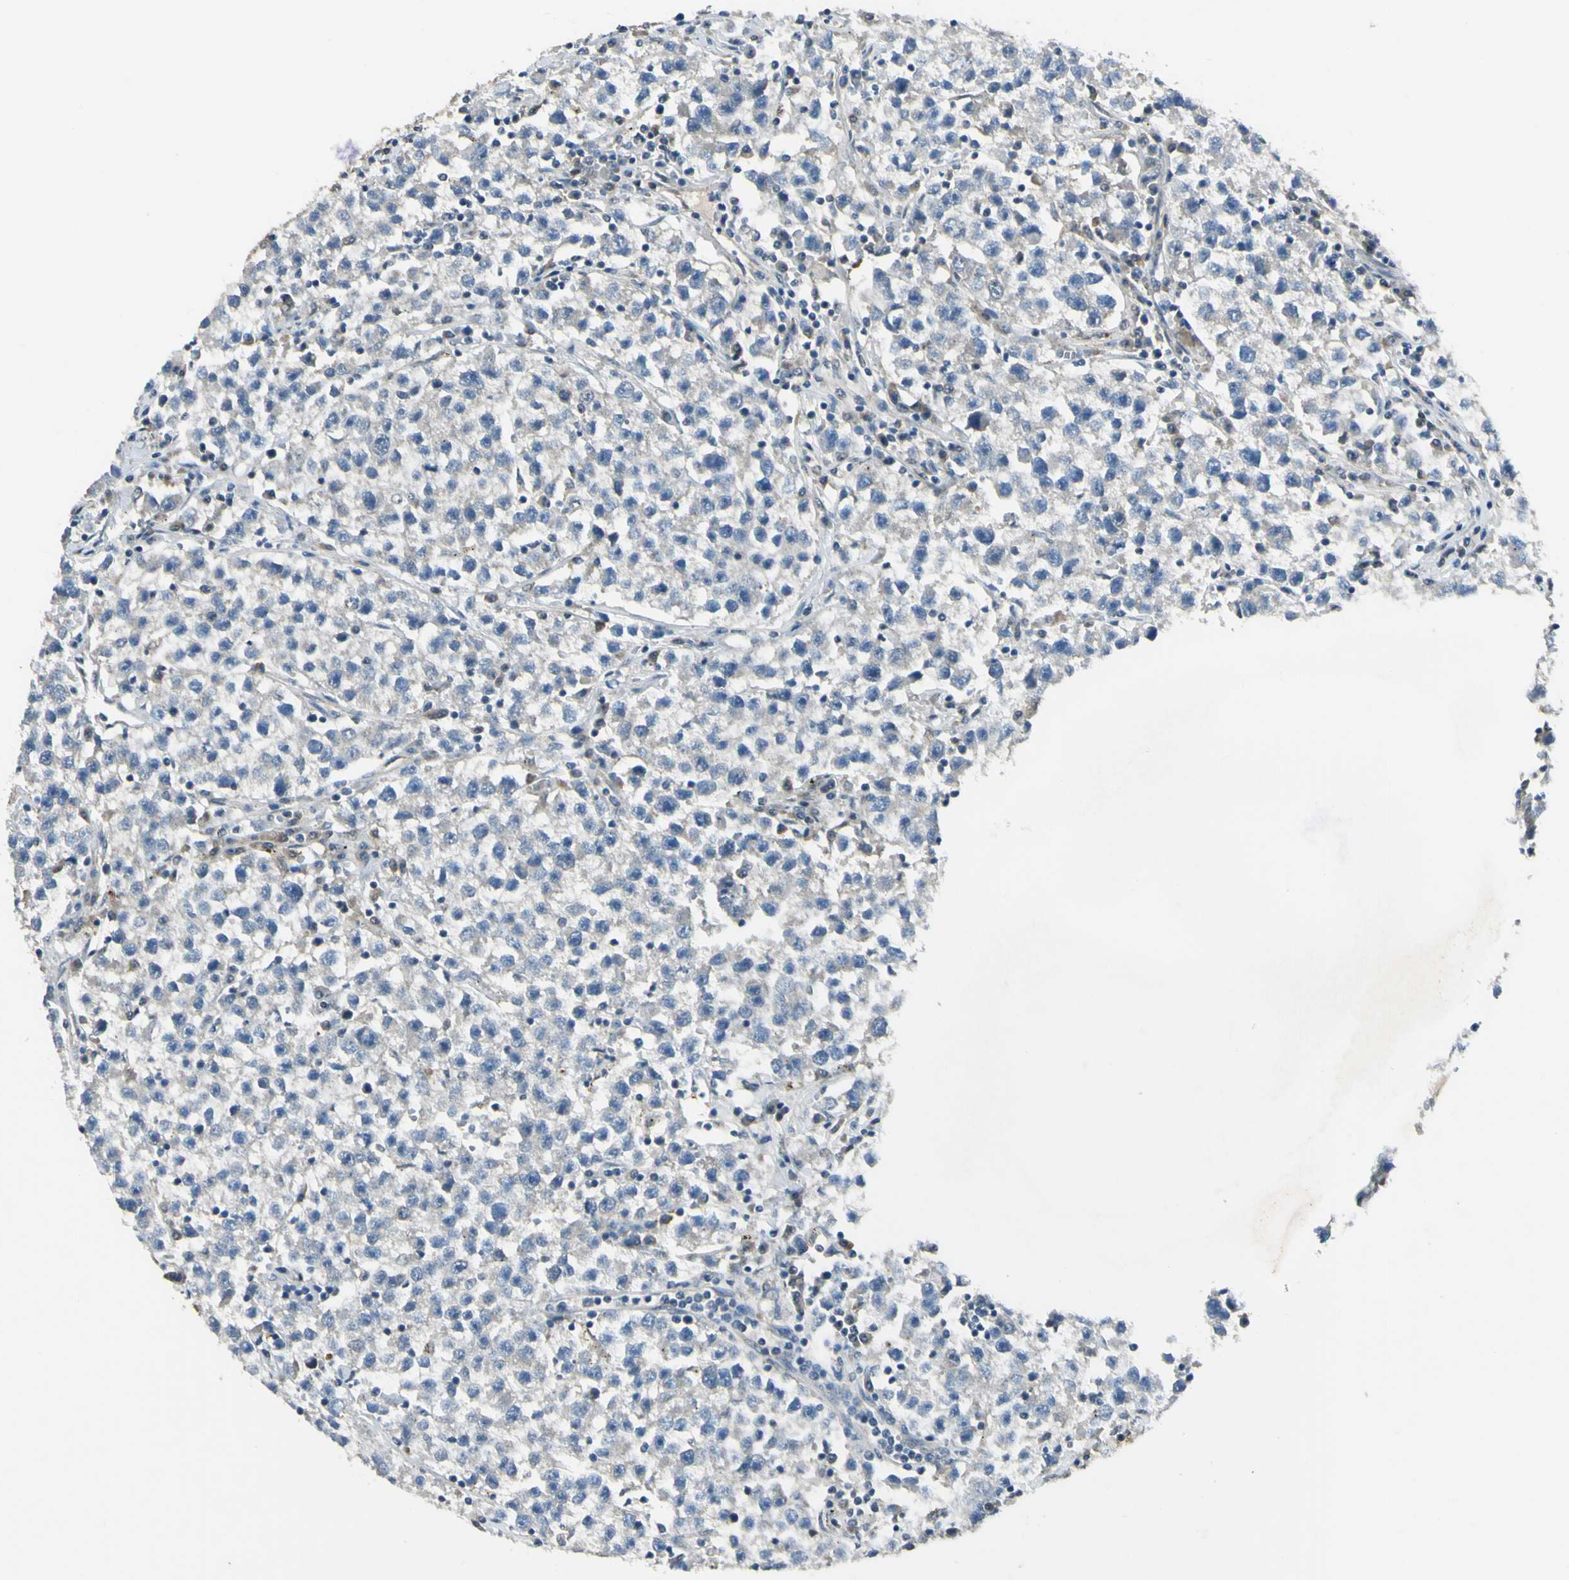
{"staining": {"intensity": "negative", "quantity": "none", "location": "none"}, "tissue": "testis cancer", "cell_type": "Tumor cells", "image_type": "cancer", "snomed": [{"axis": "morphology", "description": "Seminoma, NOS"}, {"axis": "topography", "description": "Testis"}], "caption": "High magnification brightfield microscopy of testis seminoma stained with DAB (brown) and counterstained with hematoxylin (blue): tumor cells show no significant positivity. The staining was performed using DAB (3,3'-diaminobenzidine) to visualize the protein expression in brown, while the nuclei were stained in blue with hematoxylin (Magnification: 20x).", "gene": "PSMD5", "patient": {"sex": "male", "age": 22}}